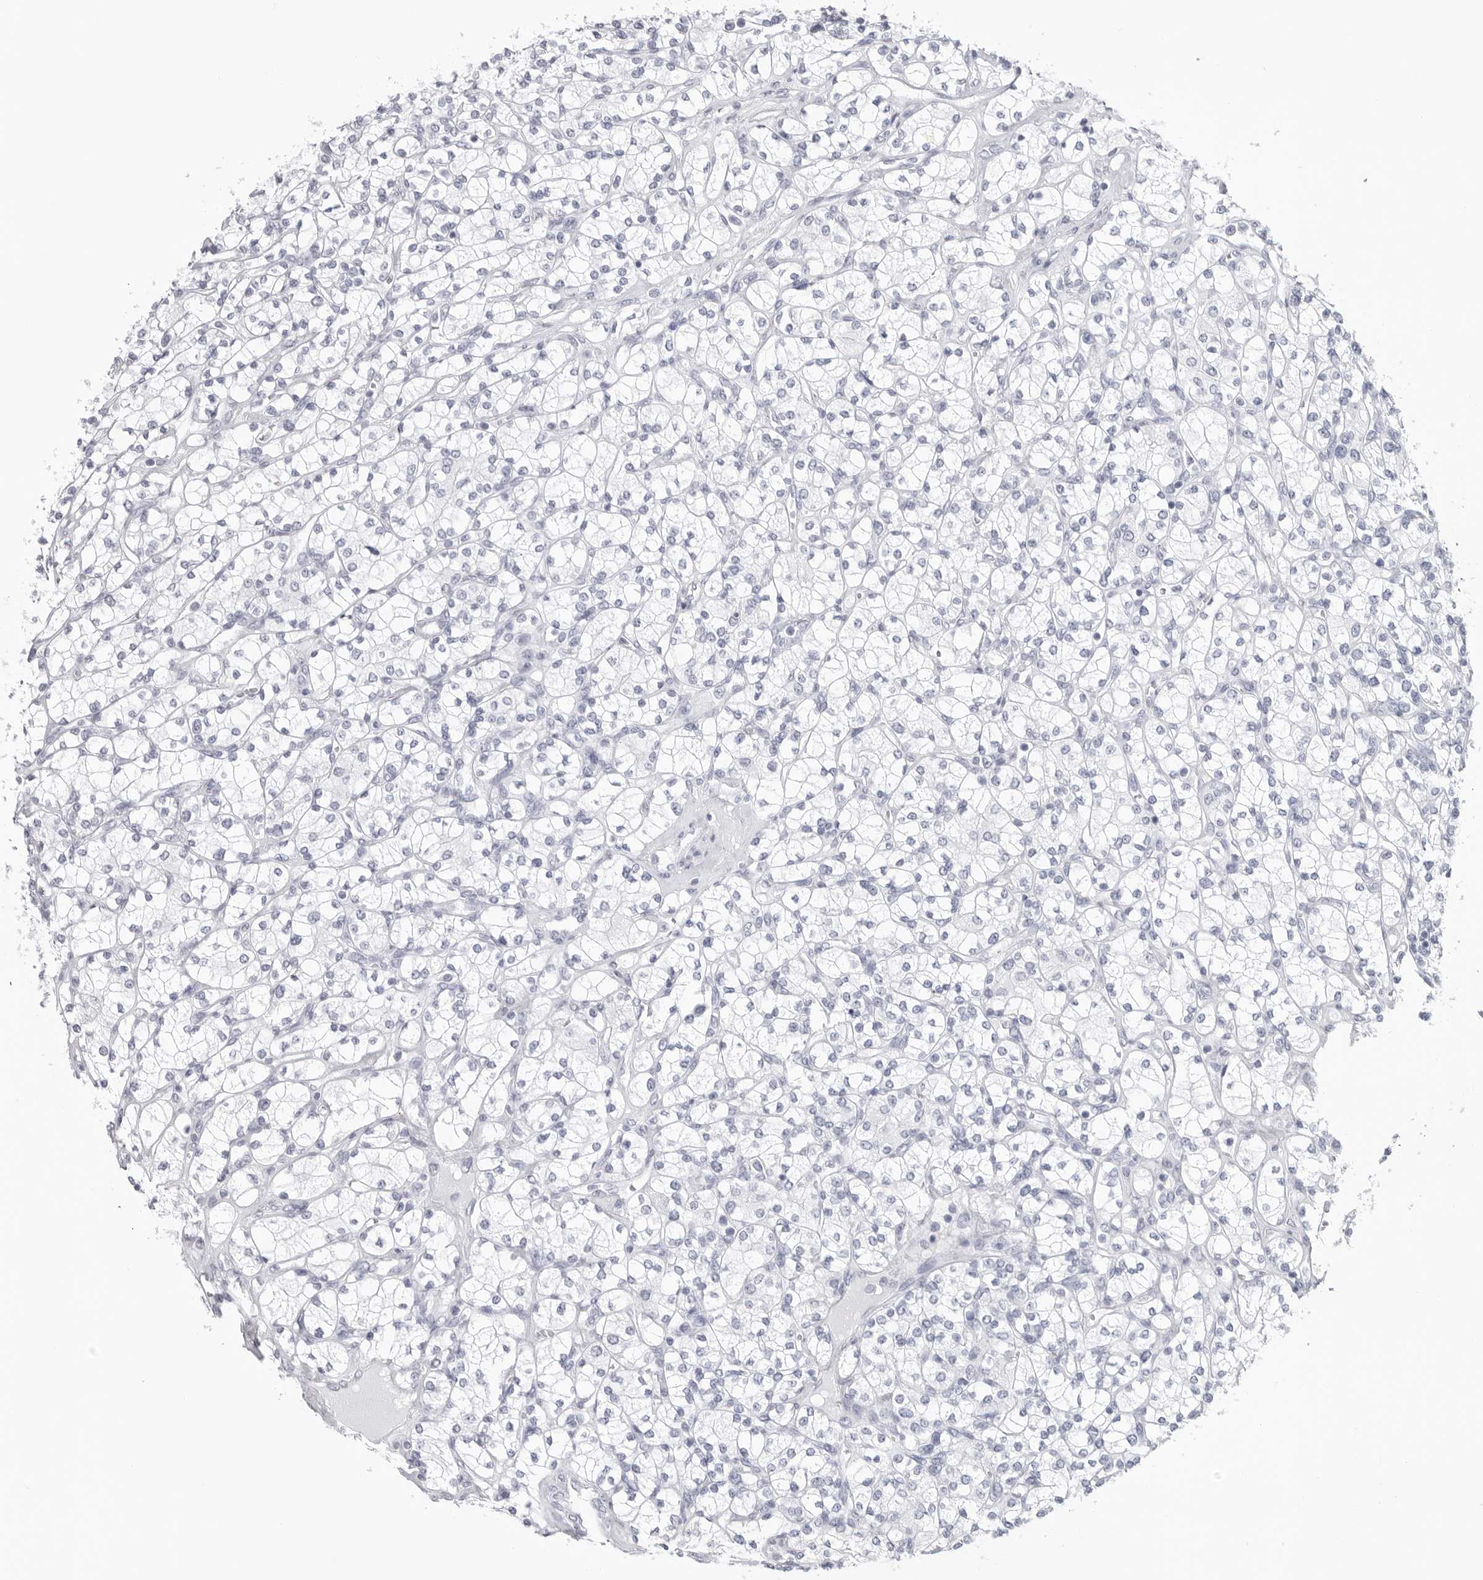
{"staining": {"intensity": "negative", "quantity": "none", "location": "none"}, "tissue": "renal cancer", "cell_type": "Tumor cells", "image_type": "cancer", "snomed": [{"axis": "morphology", "description": "Adenocarcinoma, NOS"}, {"axis": "topography", "description": "Kidney"}], "caption": "A high-resolution micrograph shows IHC staining of renal cancer (adenocarcinoma), which demonstrates no significant positivity in tumor cells.", "gene": "CST2", "patient": {"sex": "male", "age": 77}}